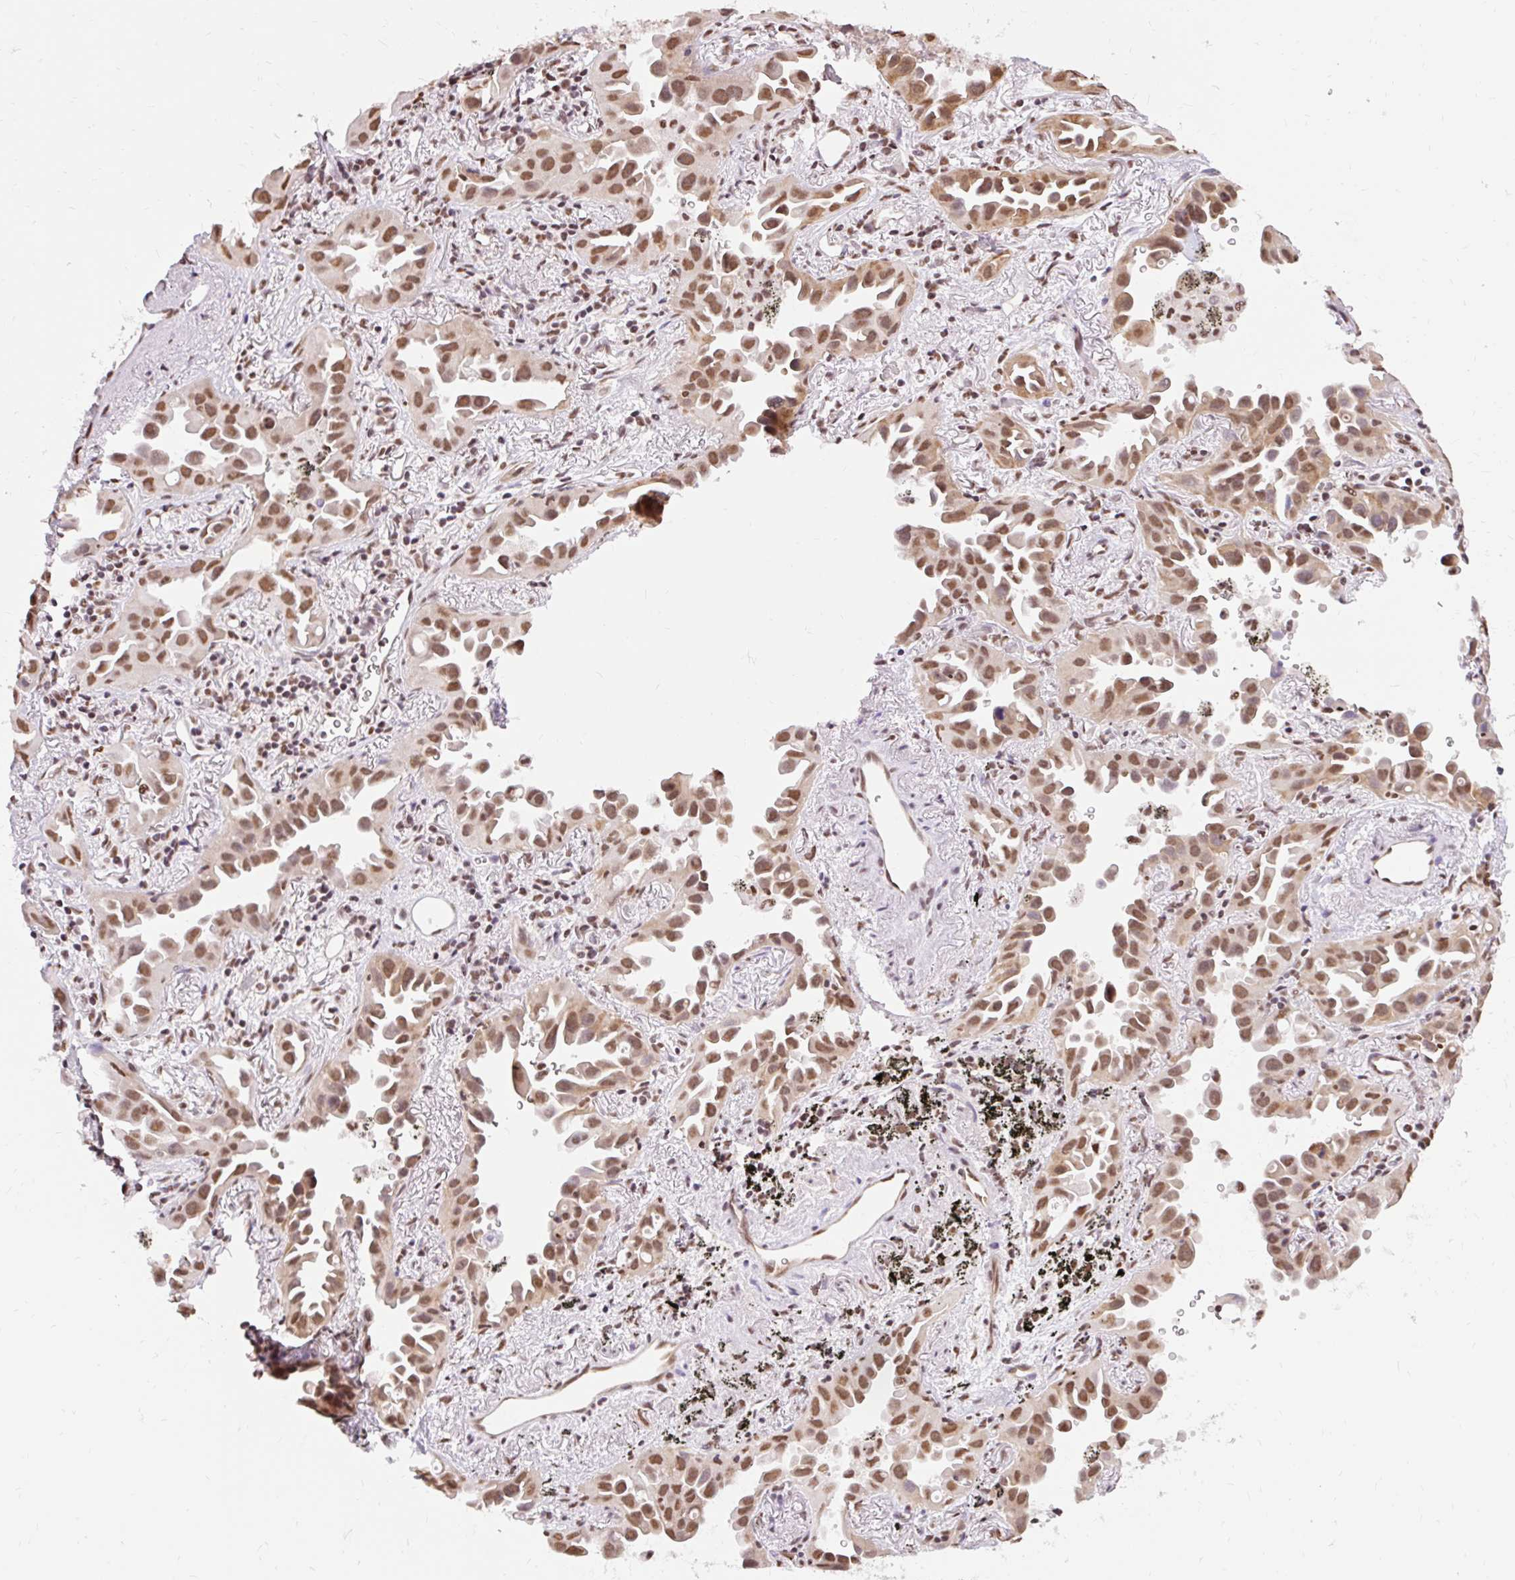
{"staining": {"intensity": "moderate", "quantity": ">75%", "location": "nuclear"}, "tissue": "lung cancer", "cell_type": "Tumor cells", "image_type": "cancer", "snomed": [{"axis": "morphology", "description": "Adenocarcinoma, NOS"}, {"axis": "topography", "description": "Lung"}], "caption": "A photomicrograph of lung cancer stained for a protein shows moderate nuclear brown staining in tumor cells.", "gene": "NPIPB12", "patient": {"sex": "male", "age": 68}}